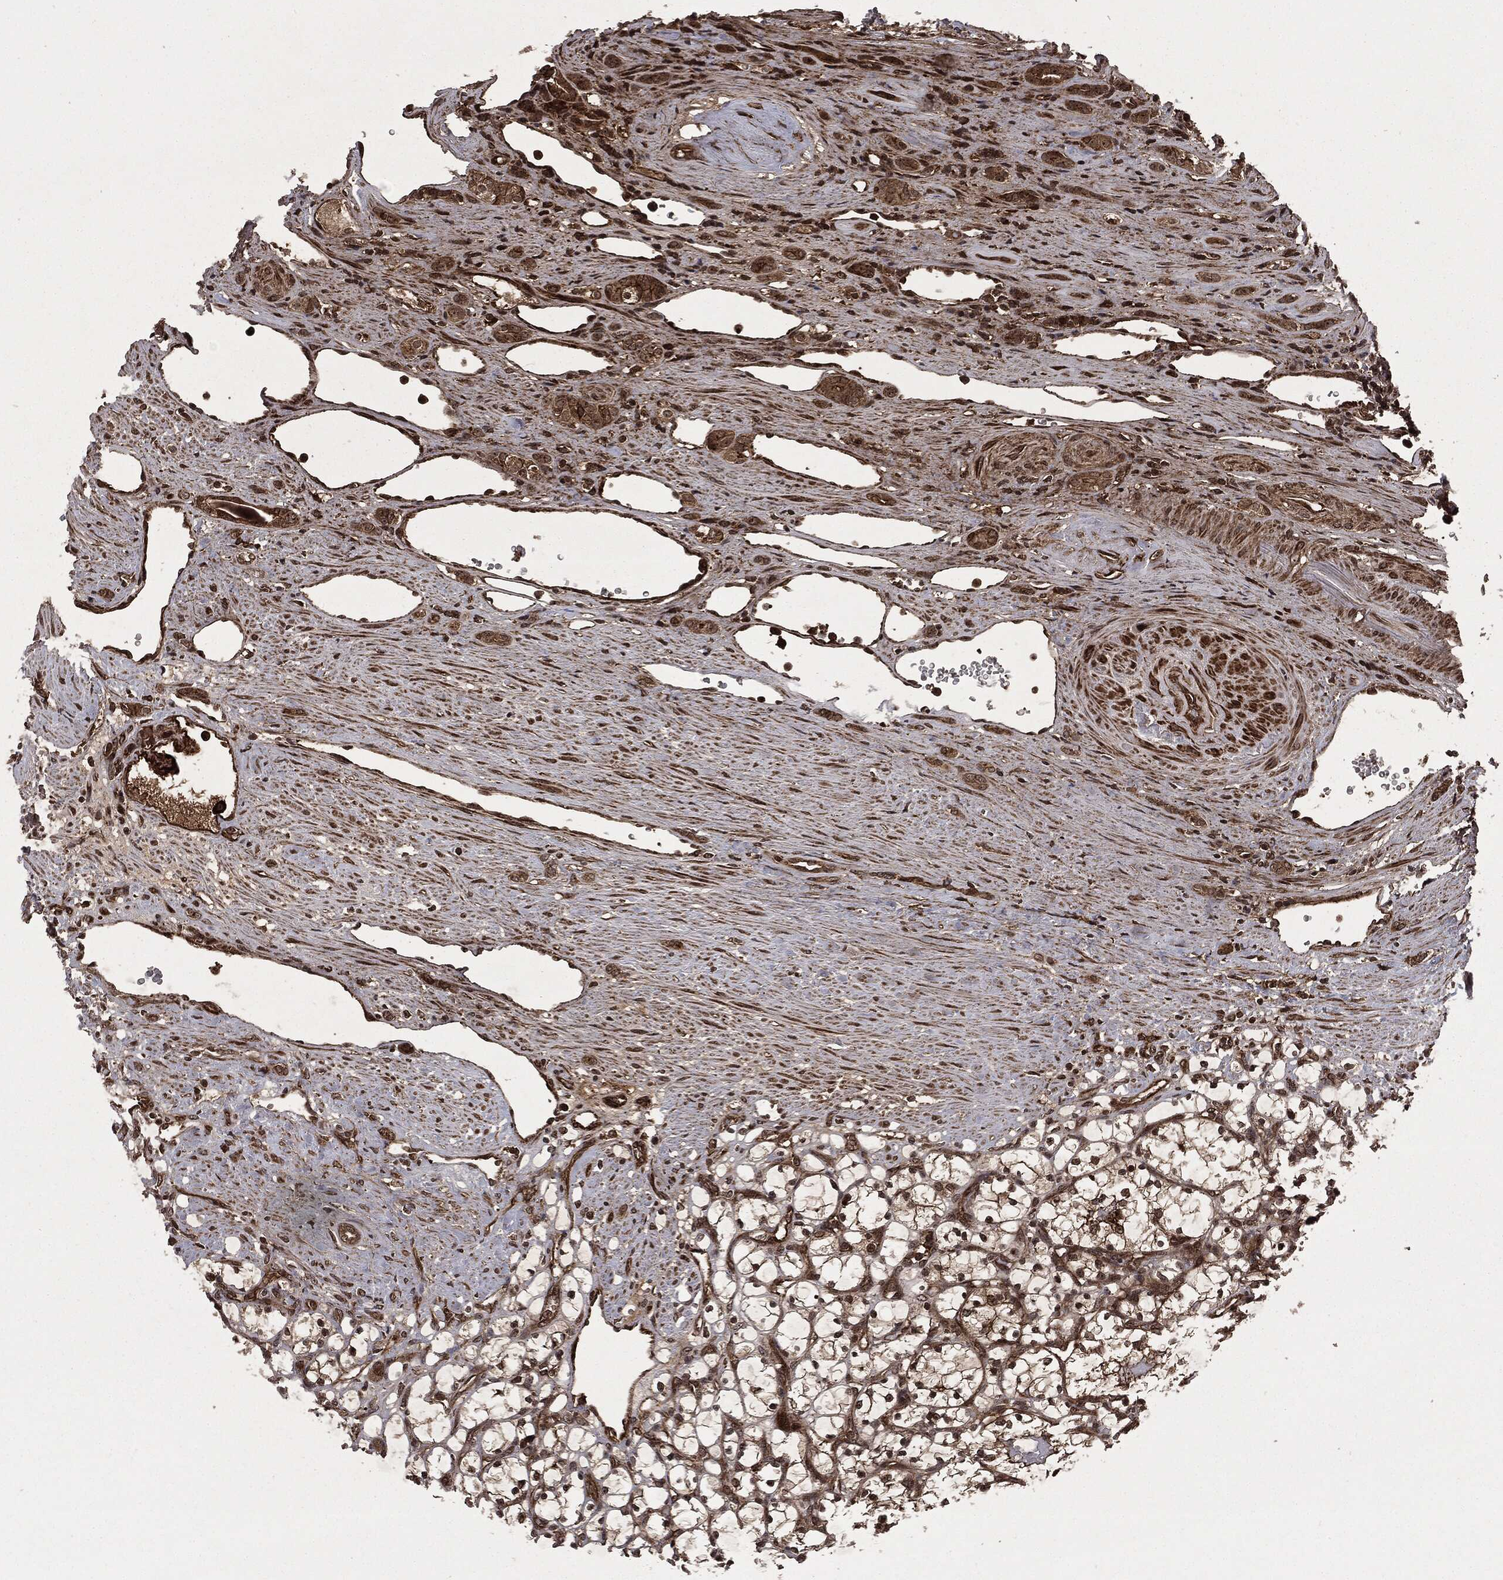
{"staining": {"intensity": "strong", "quantity": ">75%", "location": "cytoplasmic/membranous,nuclear"}, "tissue": "renal cancer", "cell_type": "Tumor cells", "image_type": "cancer", "snomed": [{"axis": "morphology", "description": "Adenocarcinoma, NOS"}, {"axis": "topography", "description": "Kidney"}], "caption": "This image shows immunohistochemistry (IHC) staining of adenocarcinoma (renal), with high strong cytoplasmic/membranous and nuclear staining in about >75% of tumor cells.", "gene": "CARD6", "patient": {"sex": "female", "age": 69}}